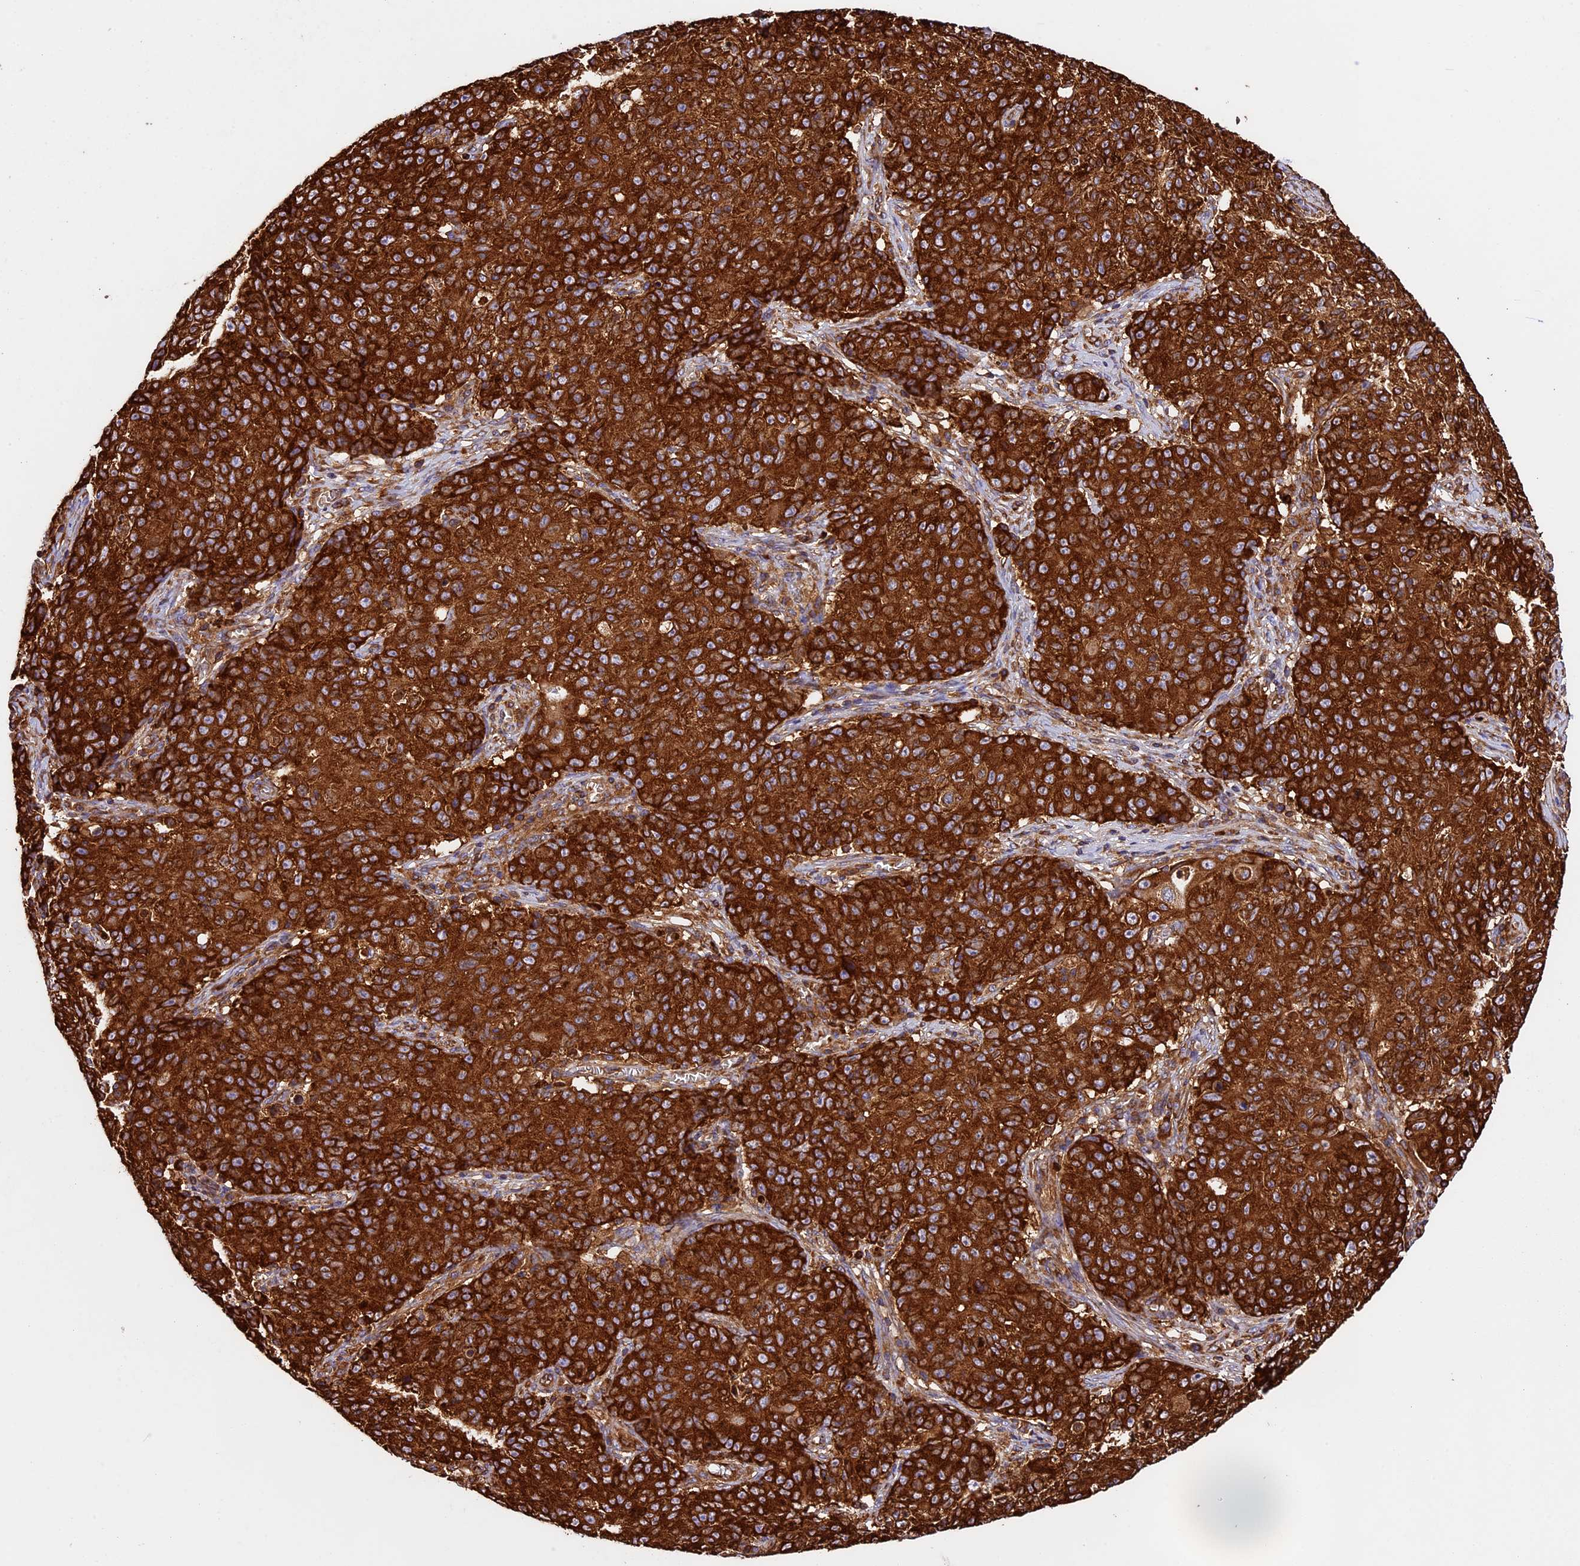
{"staining": {"intensity": "strong", "quantity": ">75%", "location": "cytoplasmic/membranous"}, "tissue": "ovarian cancer", "cell_type": "Tumor cells", "image_type": "cancer", "snomed": [{"axis": "morphology", "description": "Carcinoma, endometroid"}, {"axis": "topography", "description": "Ovary"}], "caption": "Endometroid carcinoma (ovarian) tissue reveals strong cytoplasmic/membranous staining in approximately >75% of tumor cells, visualized by immunohistochemistry.", "gene": "KARS1", "patient": {"sex": "female", "age": 42}}